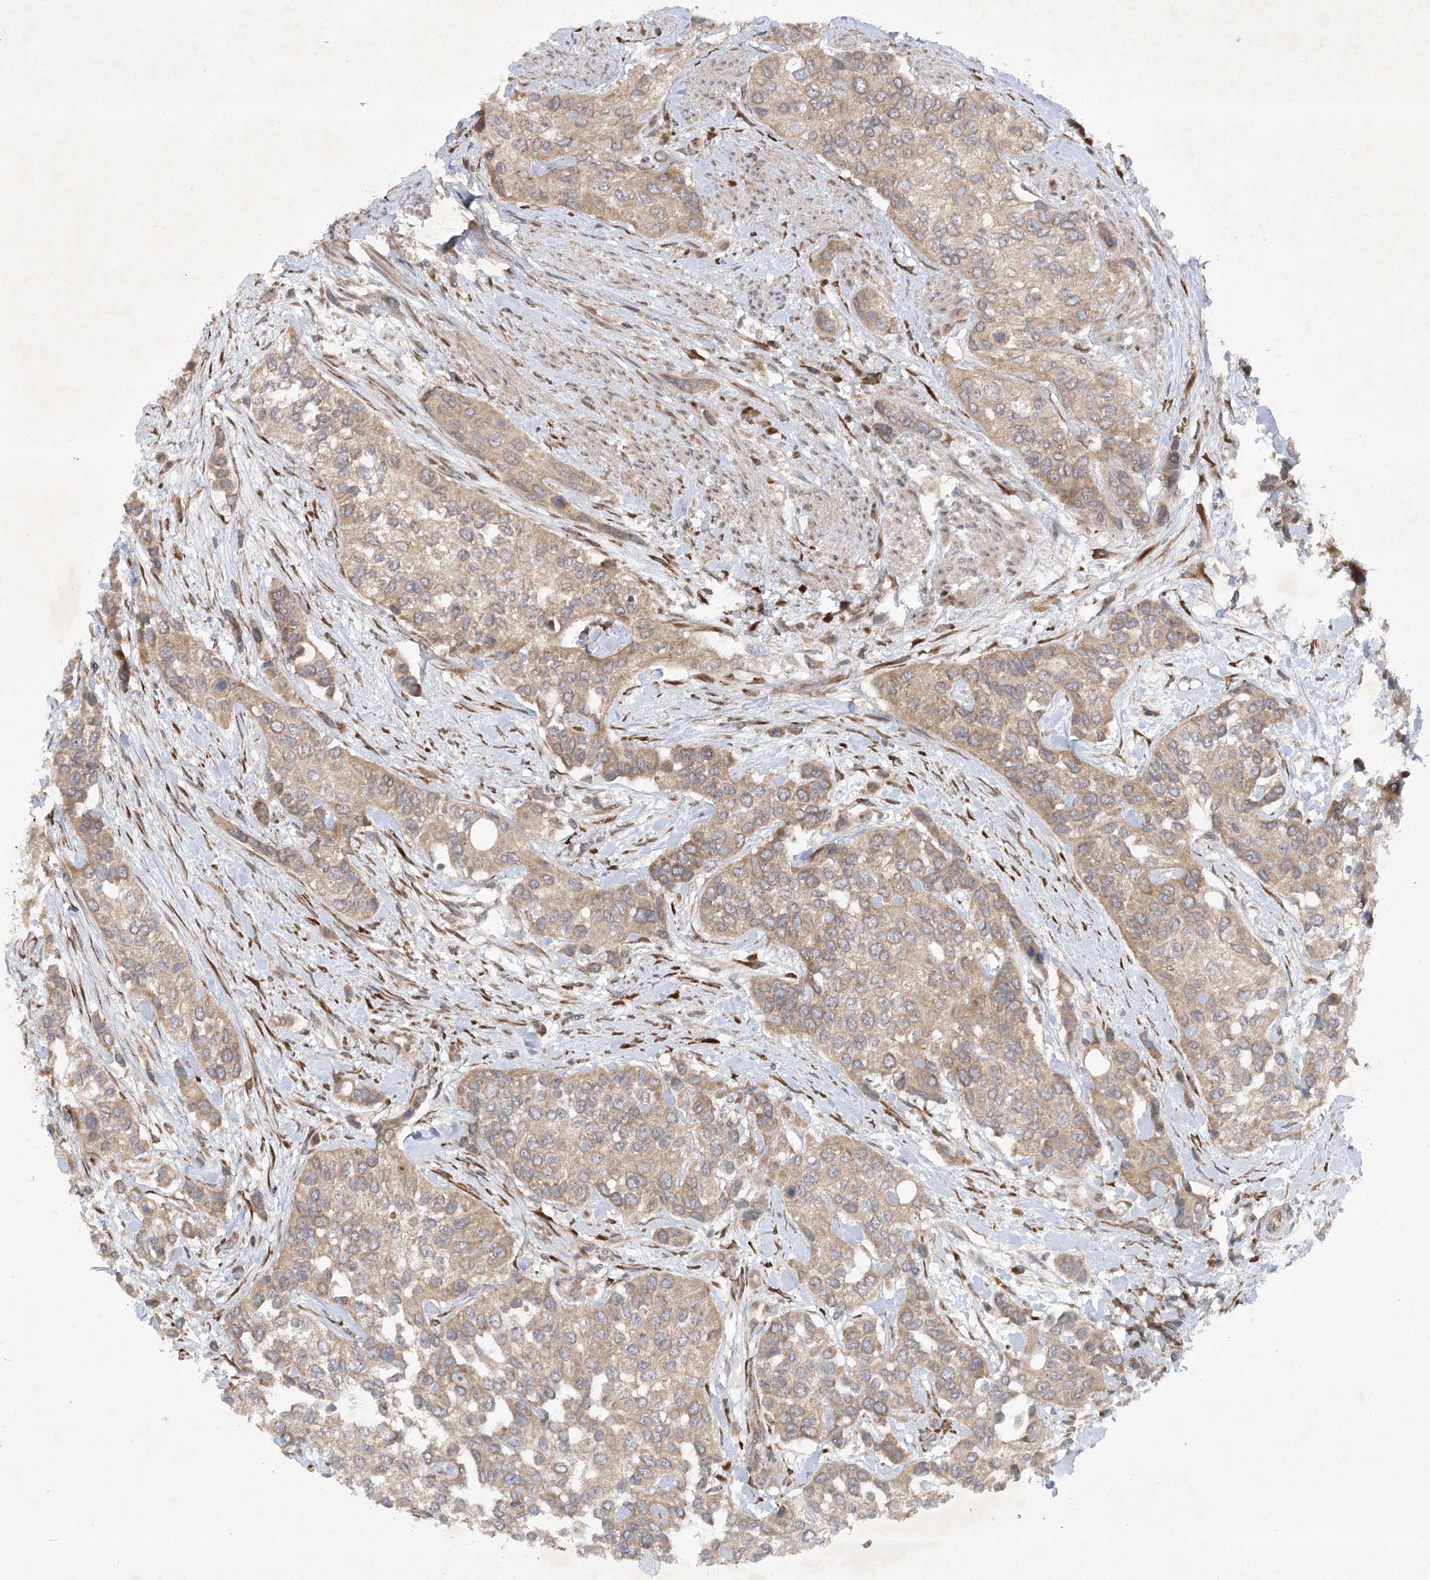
{"staining": {"intensity": "moderate", "quantity": ">75%", "location": "cytoplasmic/membranous"}, "tissue": "urothelial cancer", "cell_type": "Tumor cells", "image_type": "cancer", "snomed": [{"axis": "morphology", "description": "Normal tissue, NOS"}, {"axis": "morphology", "description": "Urothelial carcinoma, High grade"}, {"axis": "topography", "description": "Vascular tissue"}, {"axis": "topography", "description": "Urinary bladder"}], "caption": "Immunohistochemical staining of human urothelial cancer shows medium levels of moderate cytoplasmic/membranous expression in approximately >75% of tumor cells.", "gene": "TRAF3IP1", "patient": {"sex": "female", "age": 56}}